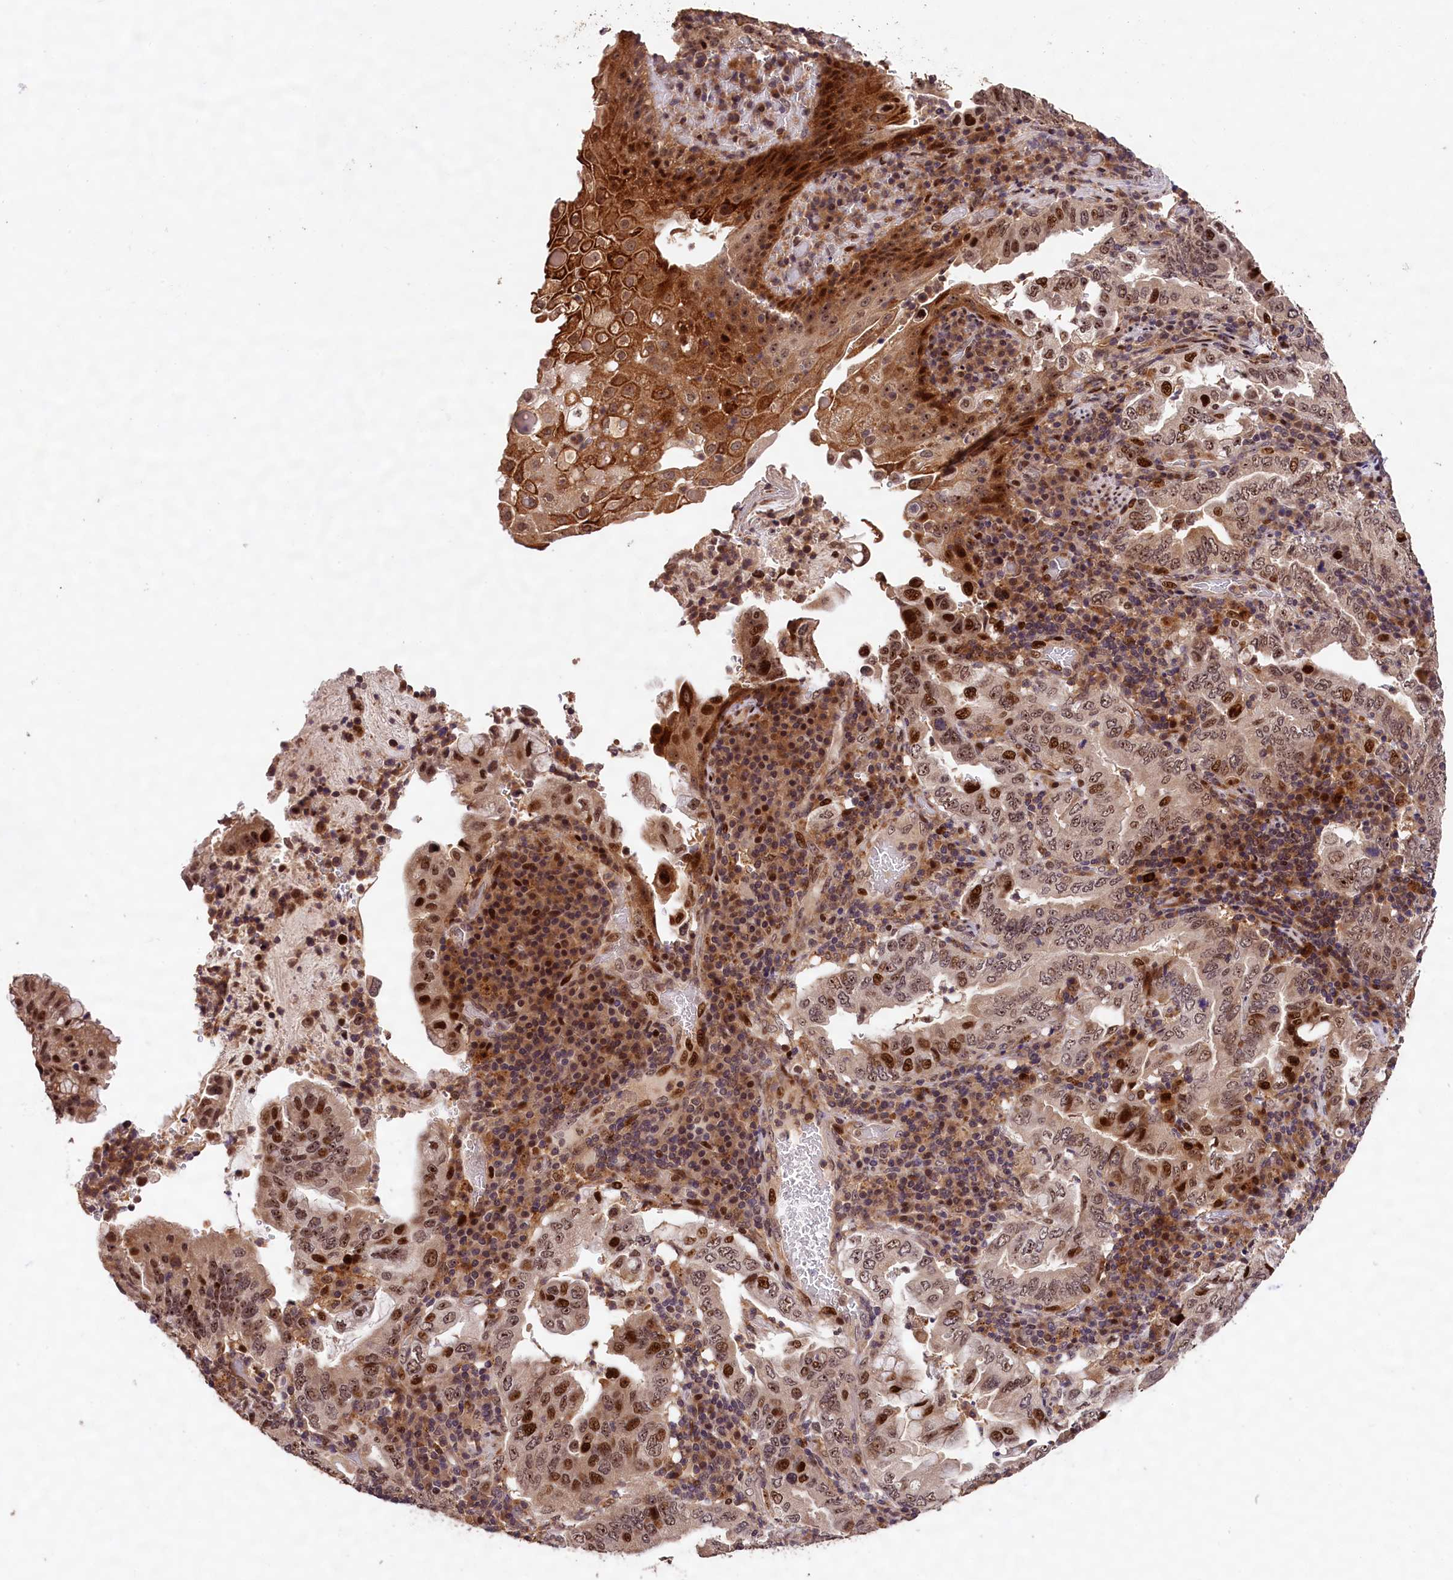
{"staining": {"intensity": "moderate", "quantity": ">75%", "location": "cytoplasmic/membranous,nuclear"}, "tissue": "stomach cancer", "cell_type": "Tumor cells", "image_type": "cancer", "snomed": [{"axis": "morphology", "description": "Normal tissue, NOS"}, {"axis": "morphology", "description": "Adenocarcinoma, NOS"}, {"axis": "topography", "description": "Esophagus"}, {"axis": "topography", "description": "Stomach, upper"}, {"axis": "topography", "description": "Peripheral nerve tissue"}], "caption": "Immunohistochemical staining of human stomach cancer demonstrates moderate cytoplasmic/membranous and nuclear protein staining in about >75% of tumor cells.", "gene": "PHAF1", "patient": {"sex": "male", "age": 62}}